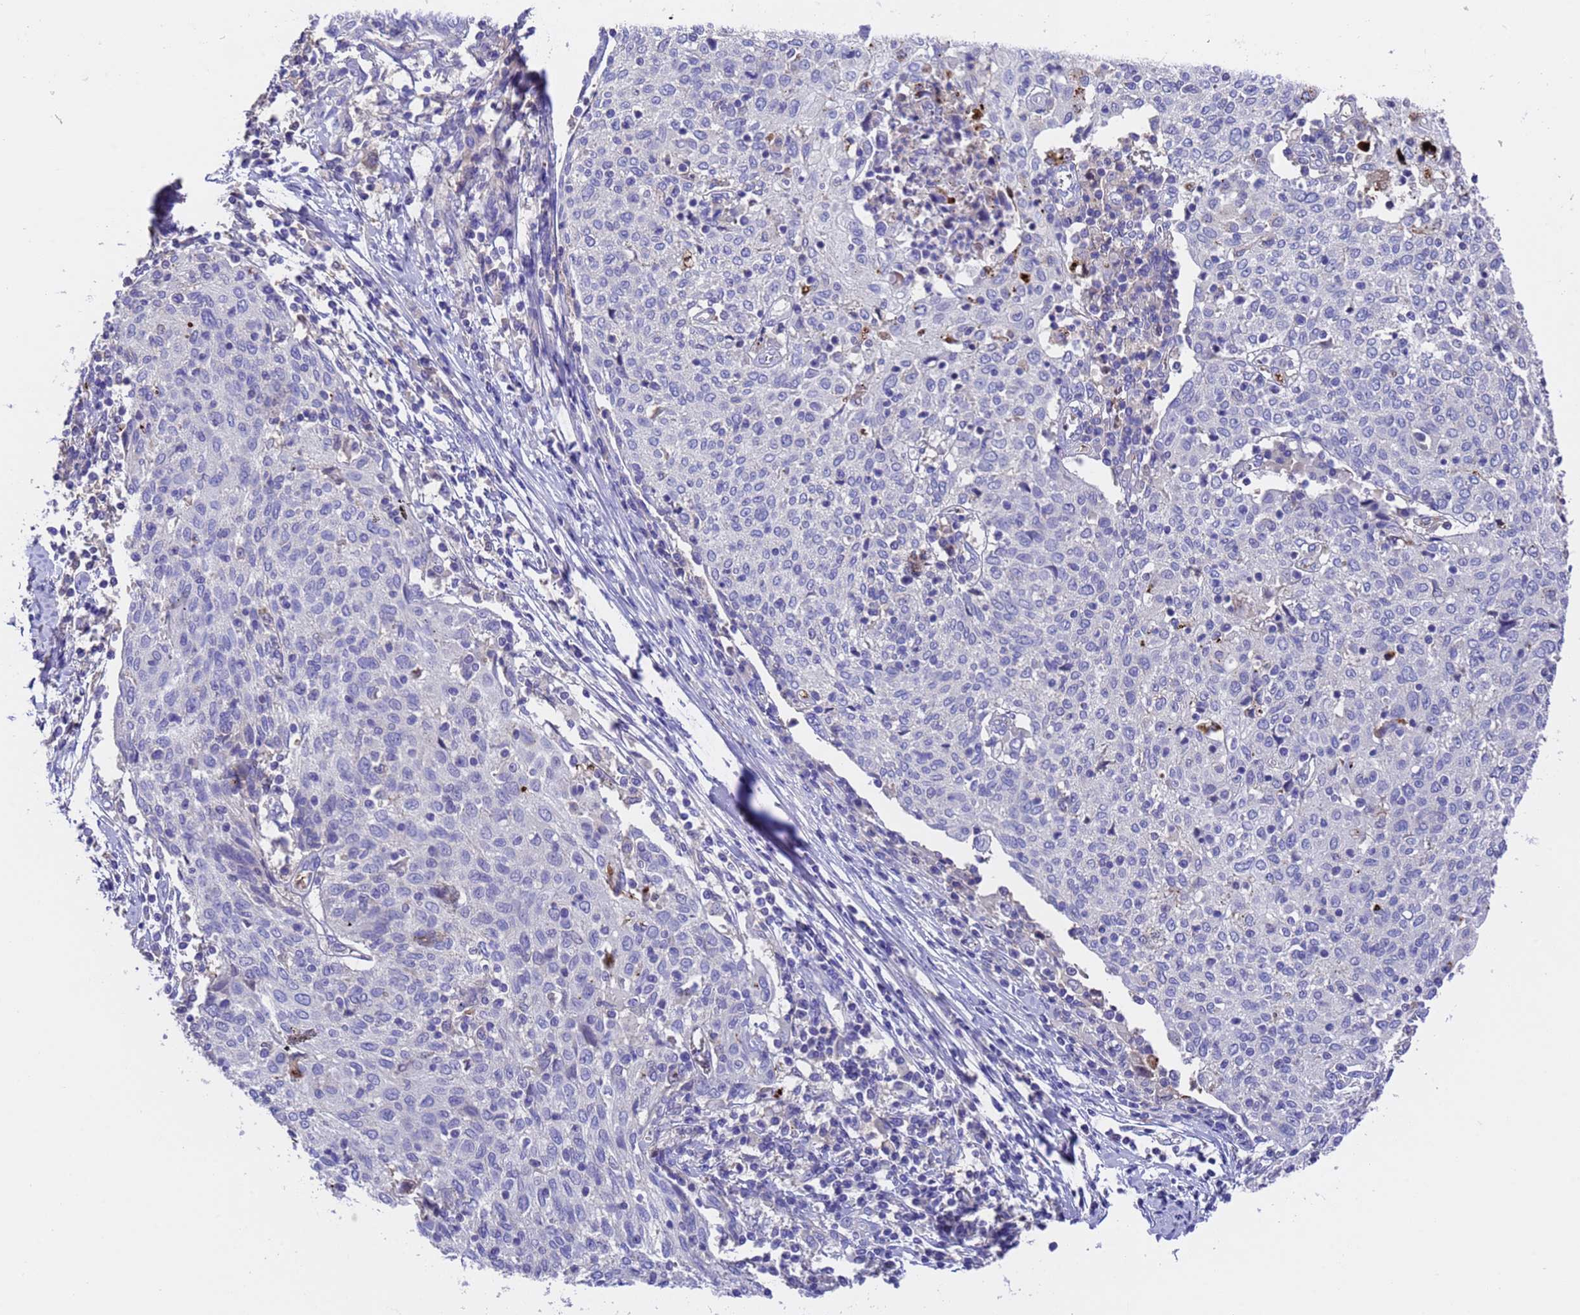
{"staining": {"intensity": "negative", "quantity": "none", "location": "none"}, "tissue": "cervical cancer", "cell_type": "Tumor cells", "image_type": "cancer", "snomed": [{"axis": "morphology", "description": "Squamous cell carcinoma, NOS"}, {"axis": "topography", "description": "Cervix"}], "caption": "Cervical squamous cell carcinoma was stained to show a protein in brown. There is no significant positivity in tumor cells.", "gene": "ELP6", "patient": {"sex": "female", "age": 52}}